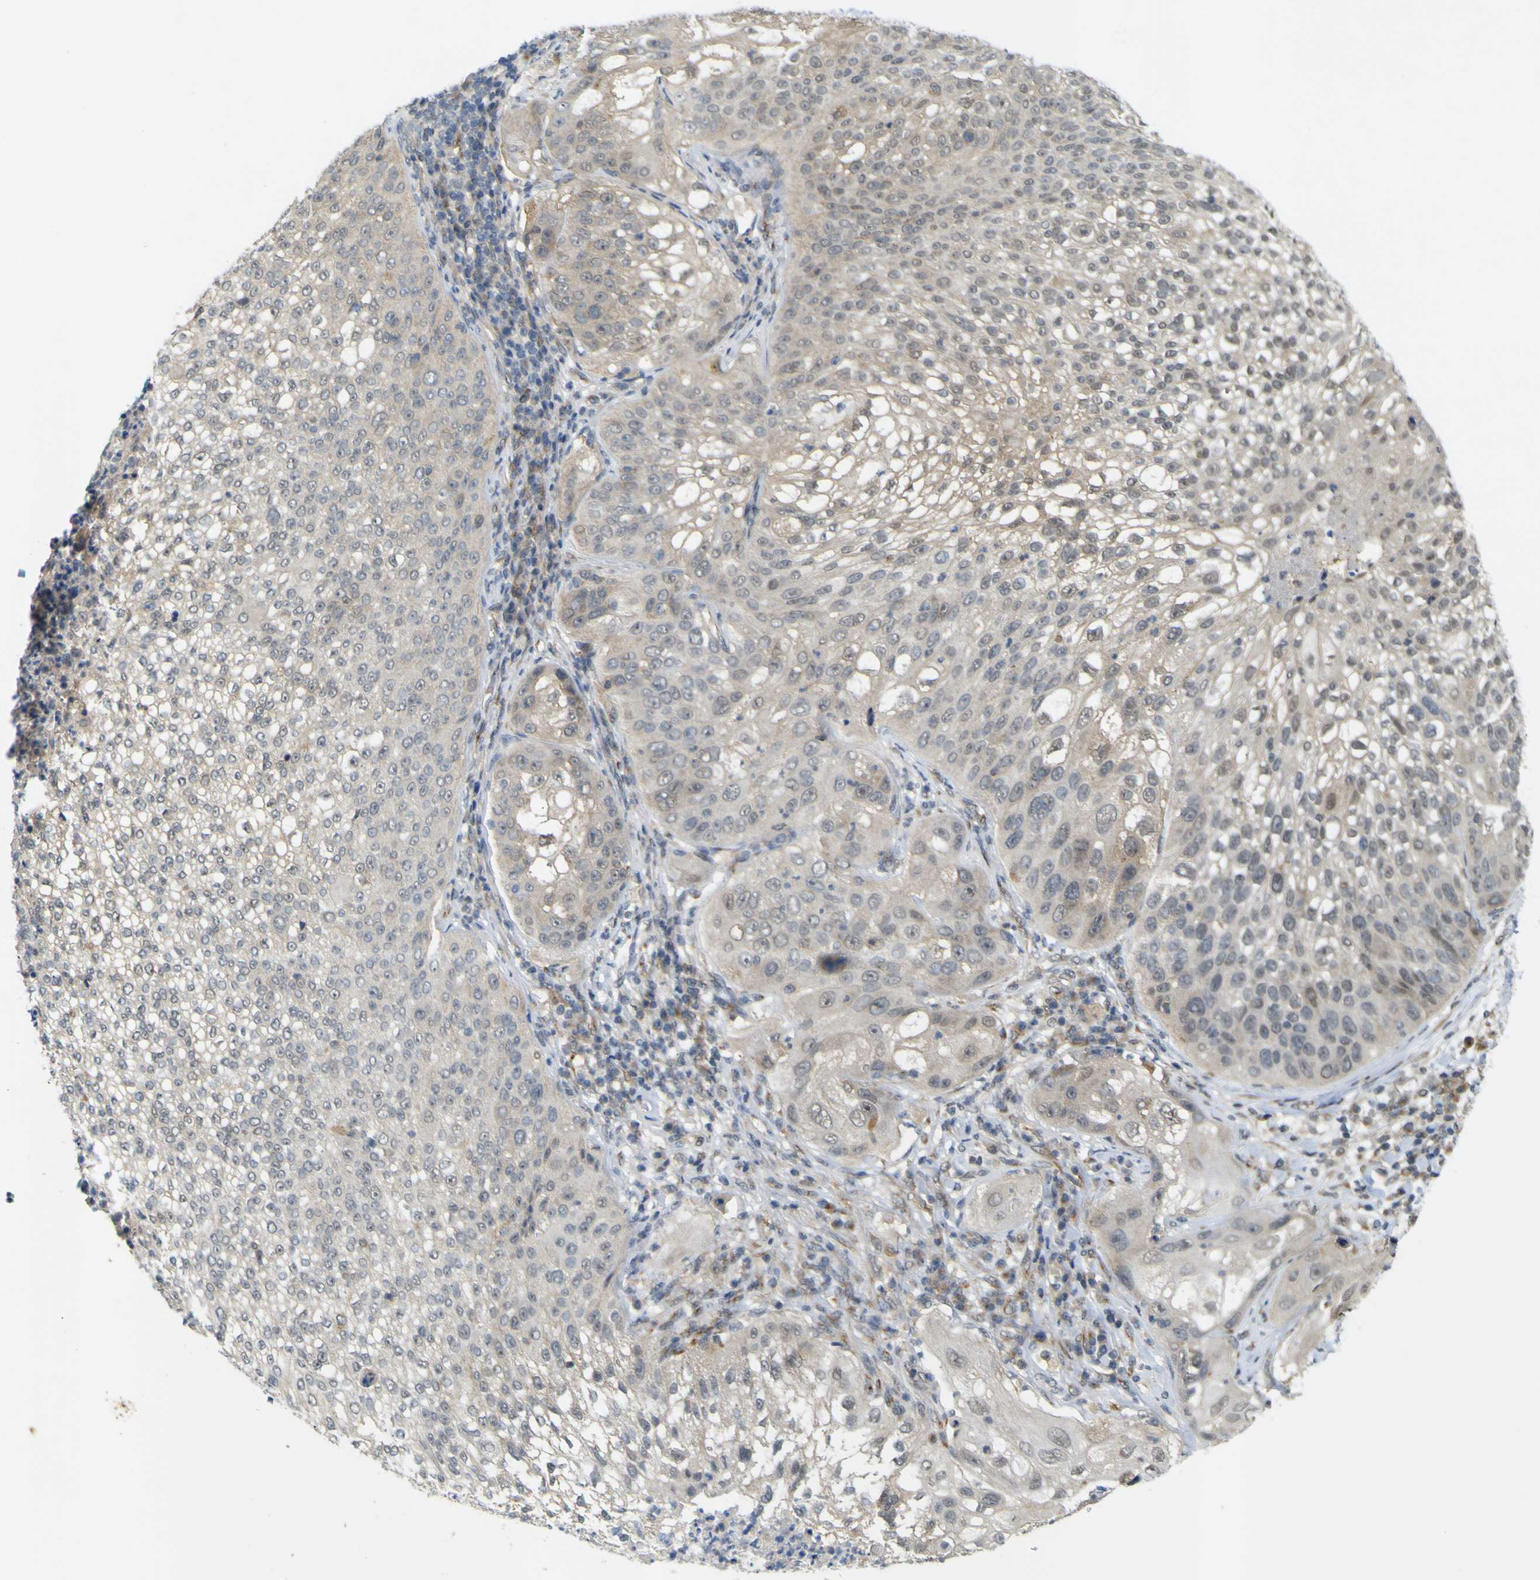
{"staining": {"intensity": "weak", "quantity": "<25%", "location": "cytoplasmic/membranous,nuclear"}, "tissue": "lung cancer", "cell_type": "Tumor cells", "image_type": "cancer", "snomed": [{"axis": "morphology", "description": "Inflammation, NOS"}, {"axis": "morphology", "description": "Squamous cell carcinoma, NOS"}, {"axis": "topography", "description": "Lymph node"}, {"axis": "topography", "description": "Soft tissue"}, {"axis": "topography", "description": "Lung"}], "caption": "An IHC photomicrograph of lung cancer (squamous cell carcinoma) is shown. There is no staining in tumor cells of lung cancer (squamous cell carcinoma).", "gene": "IGF2R", "patient": {"sex": "male", "age": 66}}